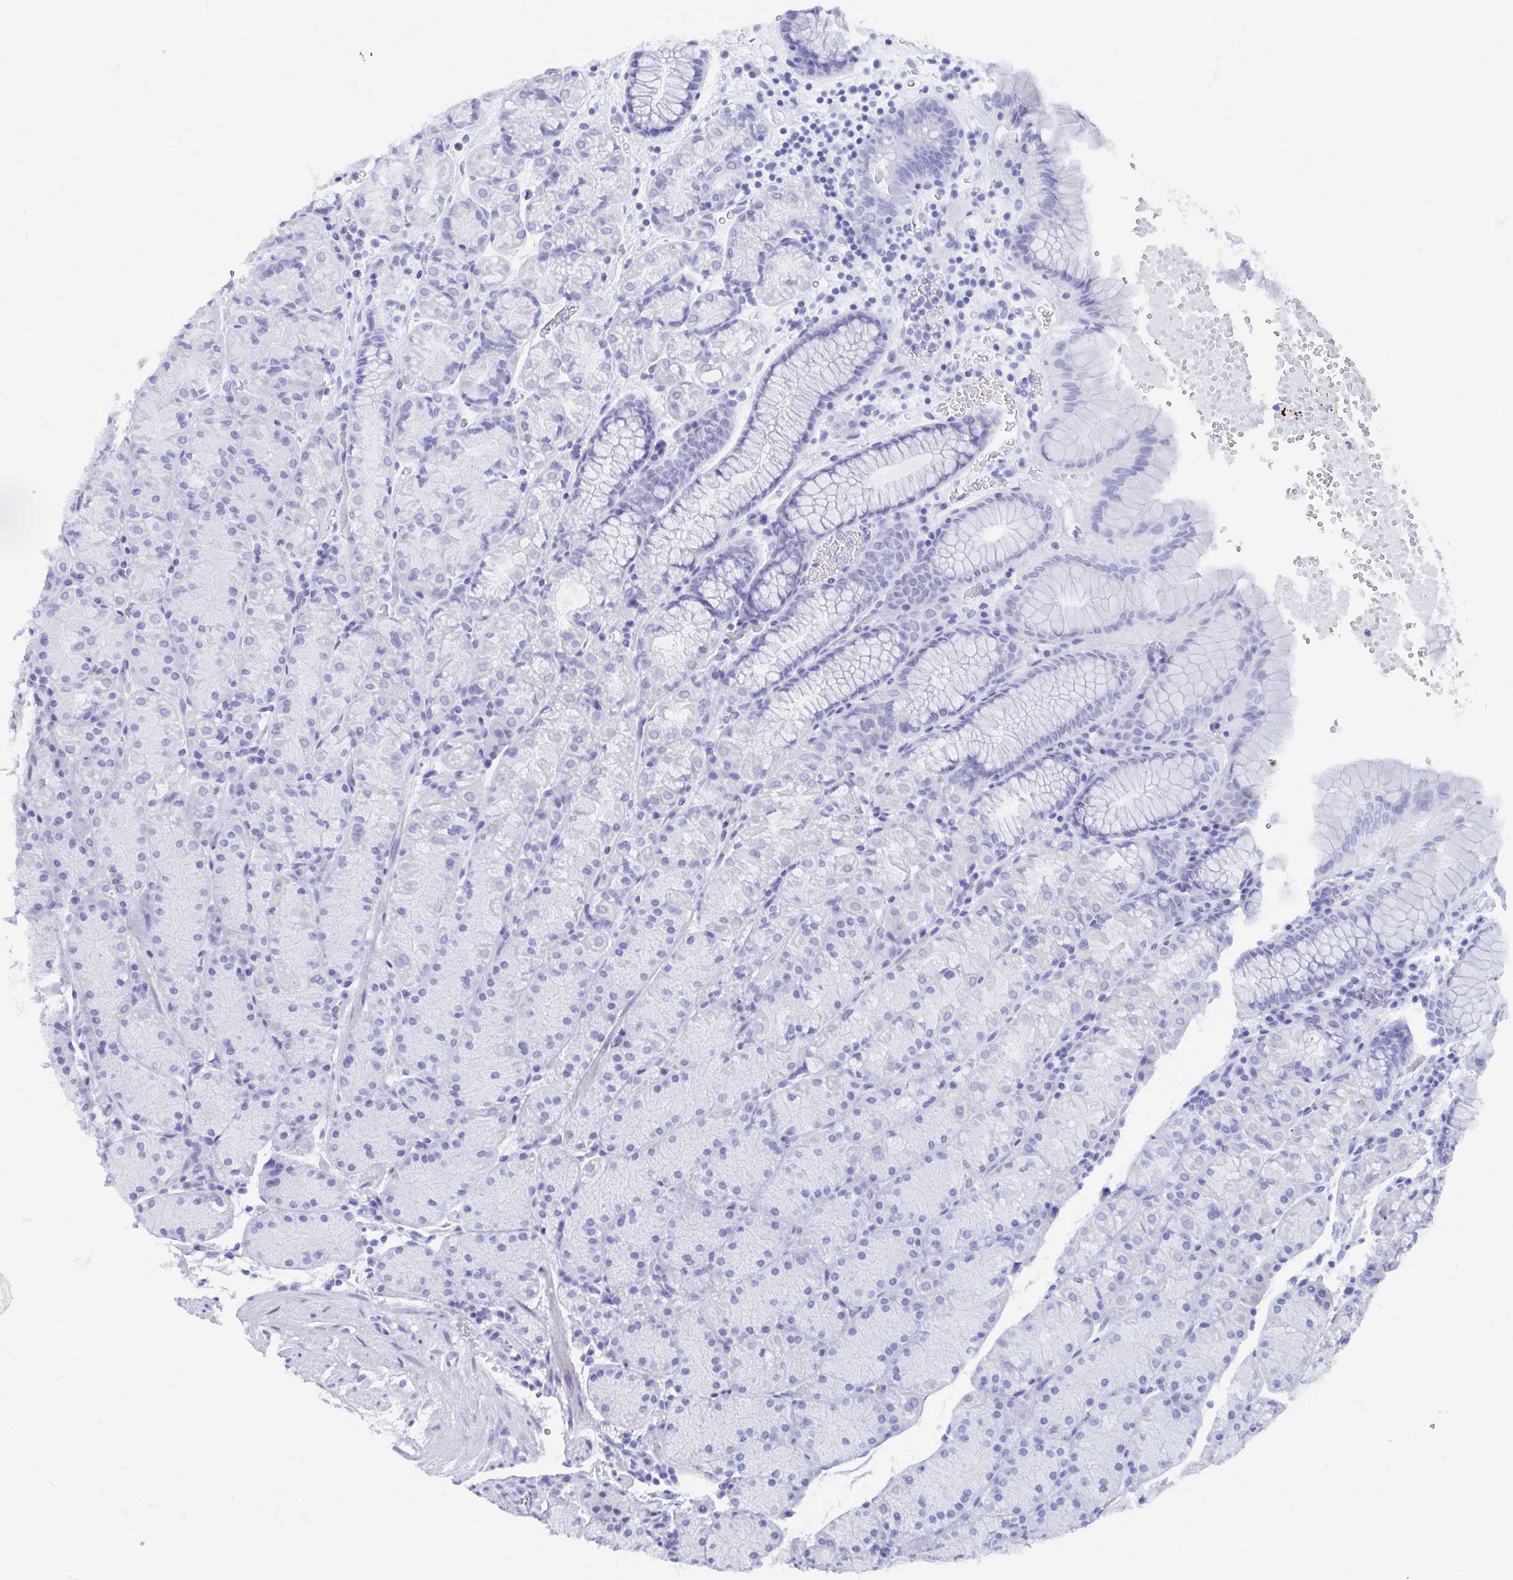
{"staining": {"intensity": "negative", "quantity": "none", "location": "none"}, "tissue": "stomach", "cell_type": "Glandular cells", "image_type": "normal", "snomed": [{"axis": "morphology", "description": "Normal tissue, NOS"}, {"axis": "topography", "description": "Stomach, upper"}, {"axis": "topography", "description": "Stomach"}], "caption": "Human stomach stained for a protein using IHC displays no positivity in glandular cells.", "gene": "SHCBP1L", "patient": {"sex": "male", "age": 76}}